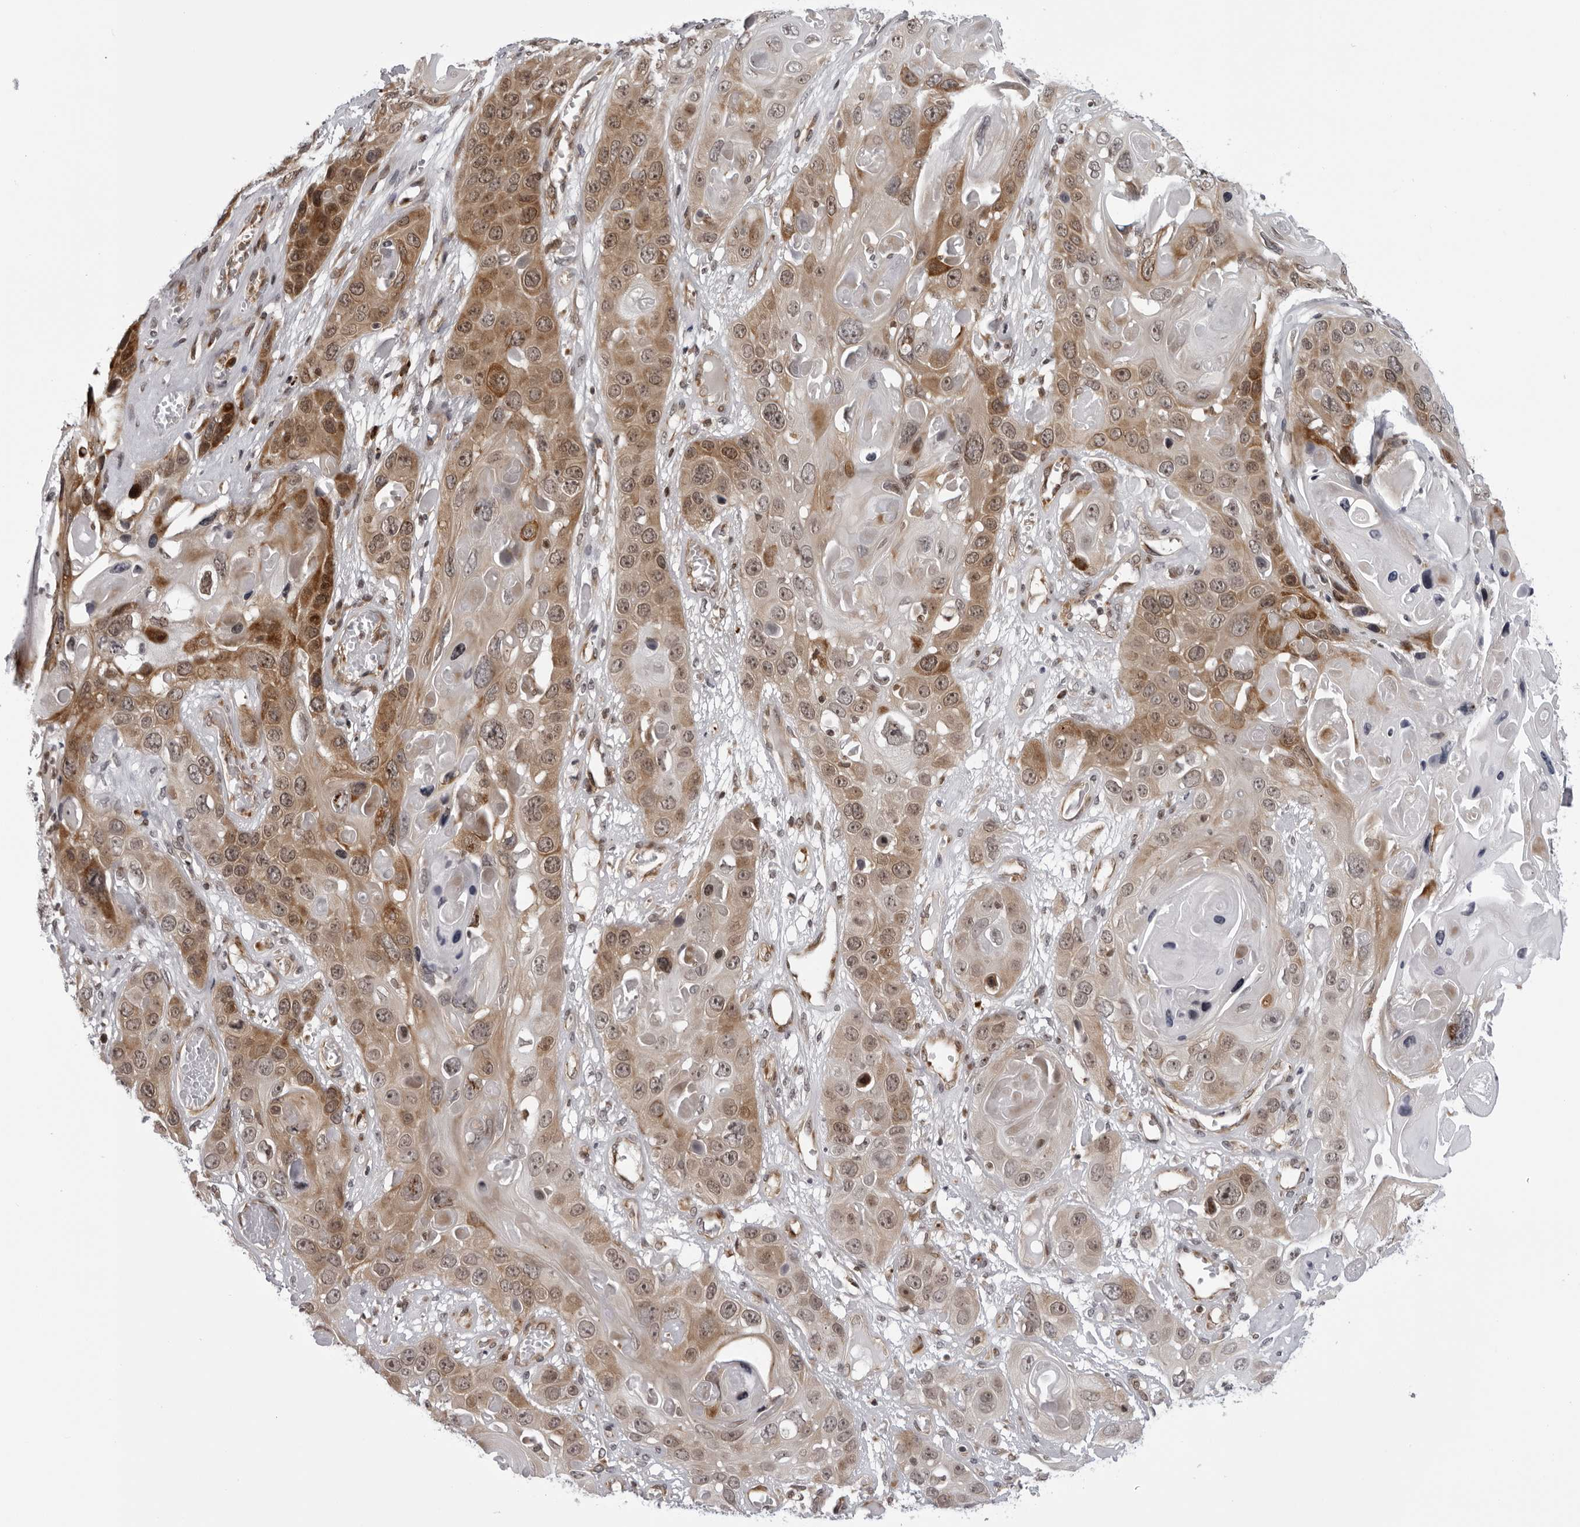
{"staining": {"intensity": "moderate", "quantity": ">75%", "location": "cytoplasmic/membranous"}, "tissue": "skin cancer", "cell_type": "Tumor cells", "image_type": "cancer", "snomed": [{"axis": "morphology", "description": "Squamous cell carcinoma, NOS"}, {"axis": "topography", "description": "Skin"}], "caption": "Immunohistochemical staining of squamous cell carcinoma (skin) shows moderate cytoplasmic/membranous protein staining in about >75% of tumor cells.", "gene": "GCSAML", "patient": {"sex": "male", "age": 55}}